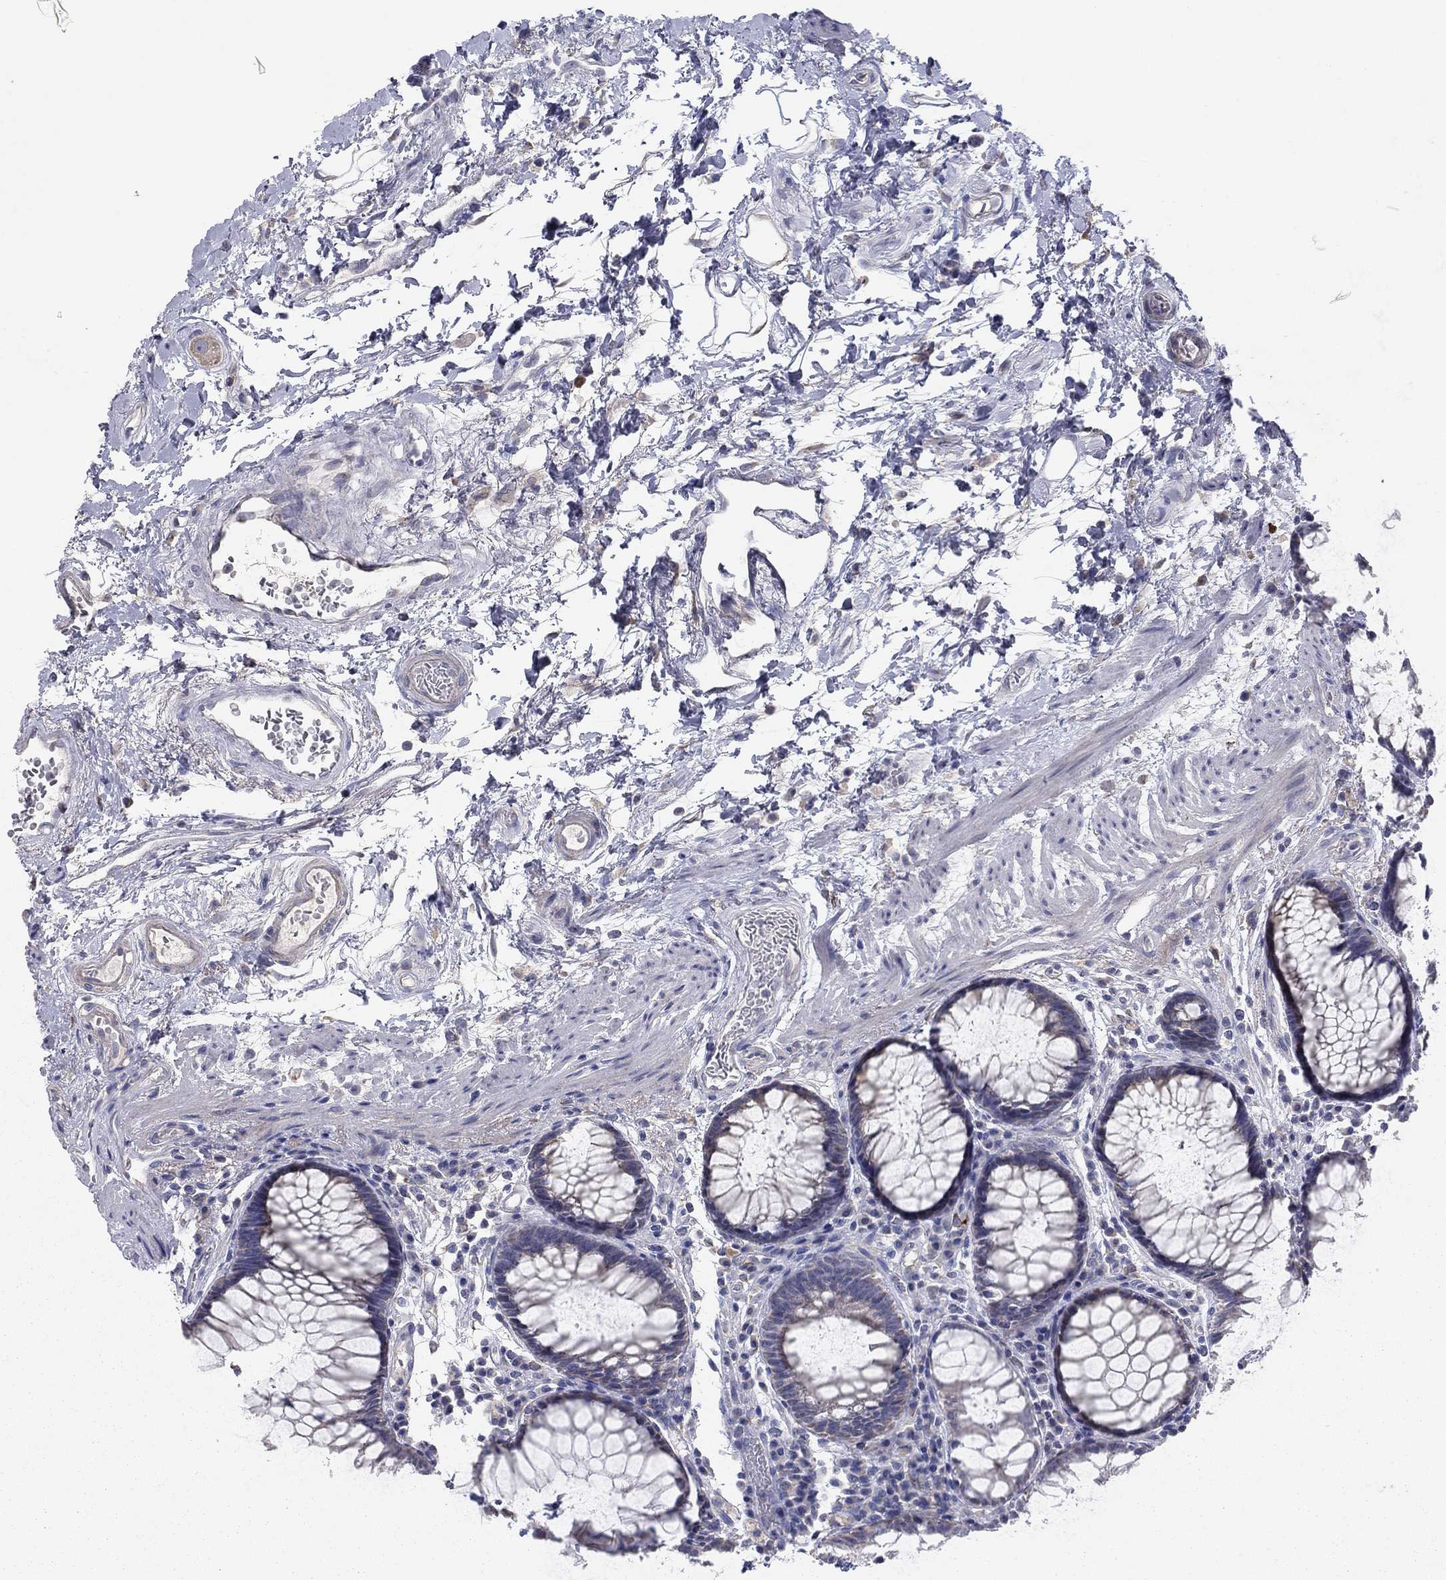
{"staining": {"intensity": "negative", "quantity": "none", "location": "none"}, "tissue": "rectum", "cell_type": "Glandular cells", "image_type": "normal", "snomed": [{"axis": "morphology", "description": "Normal tissue, NOS"}, {"axis": "topography", "description": "Rectum"}], "caption": "High magnification brightfield microscopy of unremarkable rectum stained with DAB (3,3'-diaminobenzidine) (brown) and counterstained with hematoxylin (blue): glandular cells show no significant staining.", "gene": "PTGDS", "patient": {"sex": "female", "age": 68}}